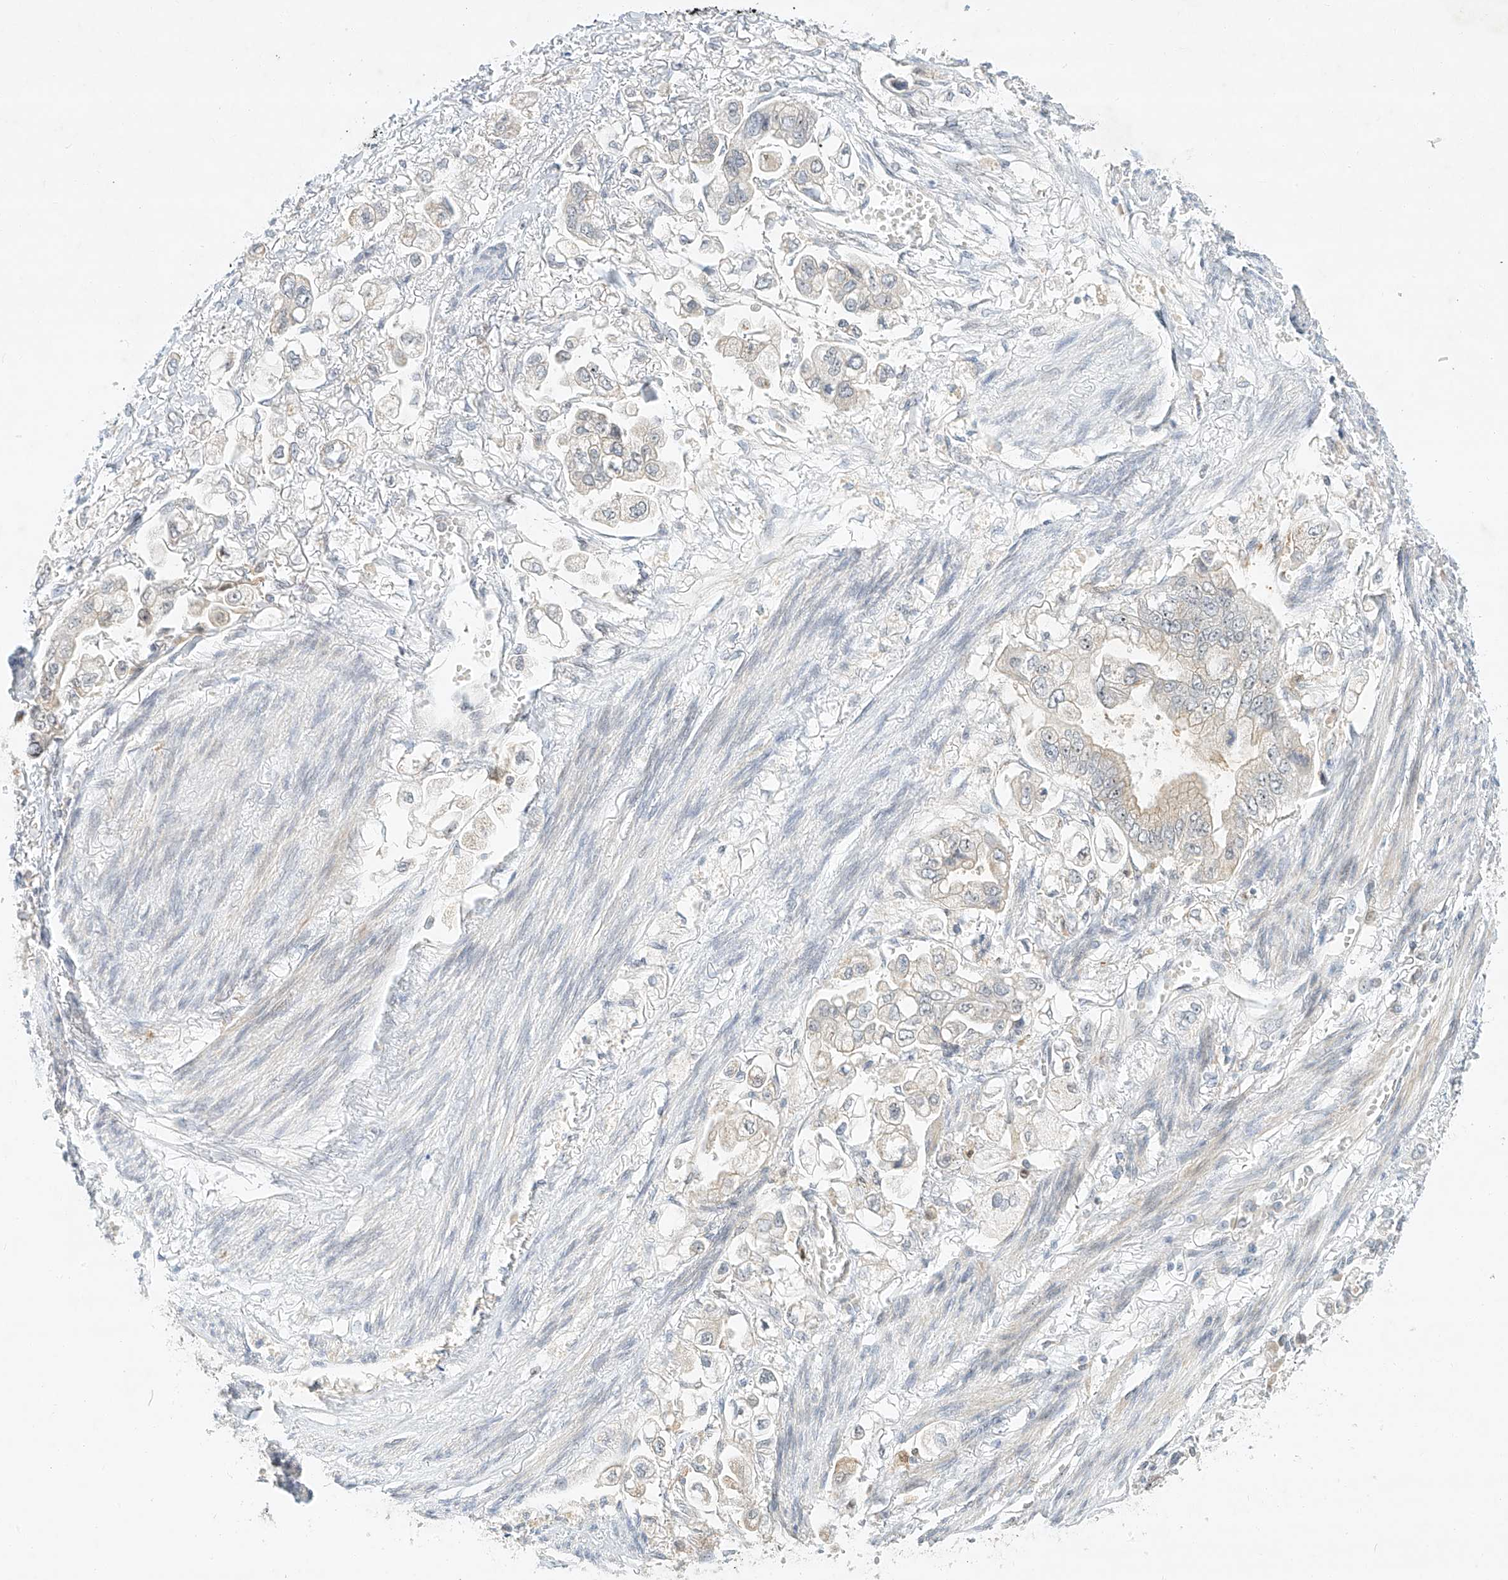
{"staining": {"intensity": "negative", "quantity": "none", "location": "none"}, "tissue": "stomach cancer", "cell_type": "Tumor cells", "image_type": "cancer", "snomed": [{"axis": "morphology", "description": "Adenocarcinoma, NOS"}, {"axis": "topography", "description": "Stomach"}], "caption": "Stomach cancer (adenocarcinoma) stained for a protein using IHC exhibits no positivity tumor cells.", "gene": "PAK6", "patient": {"sex": "male", "age": 62}}